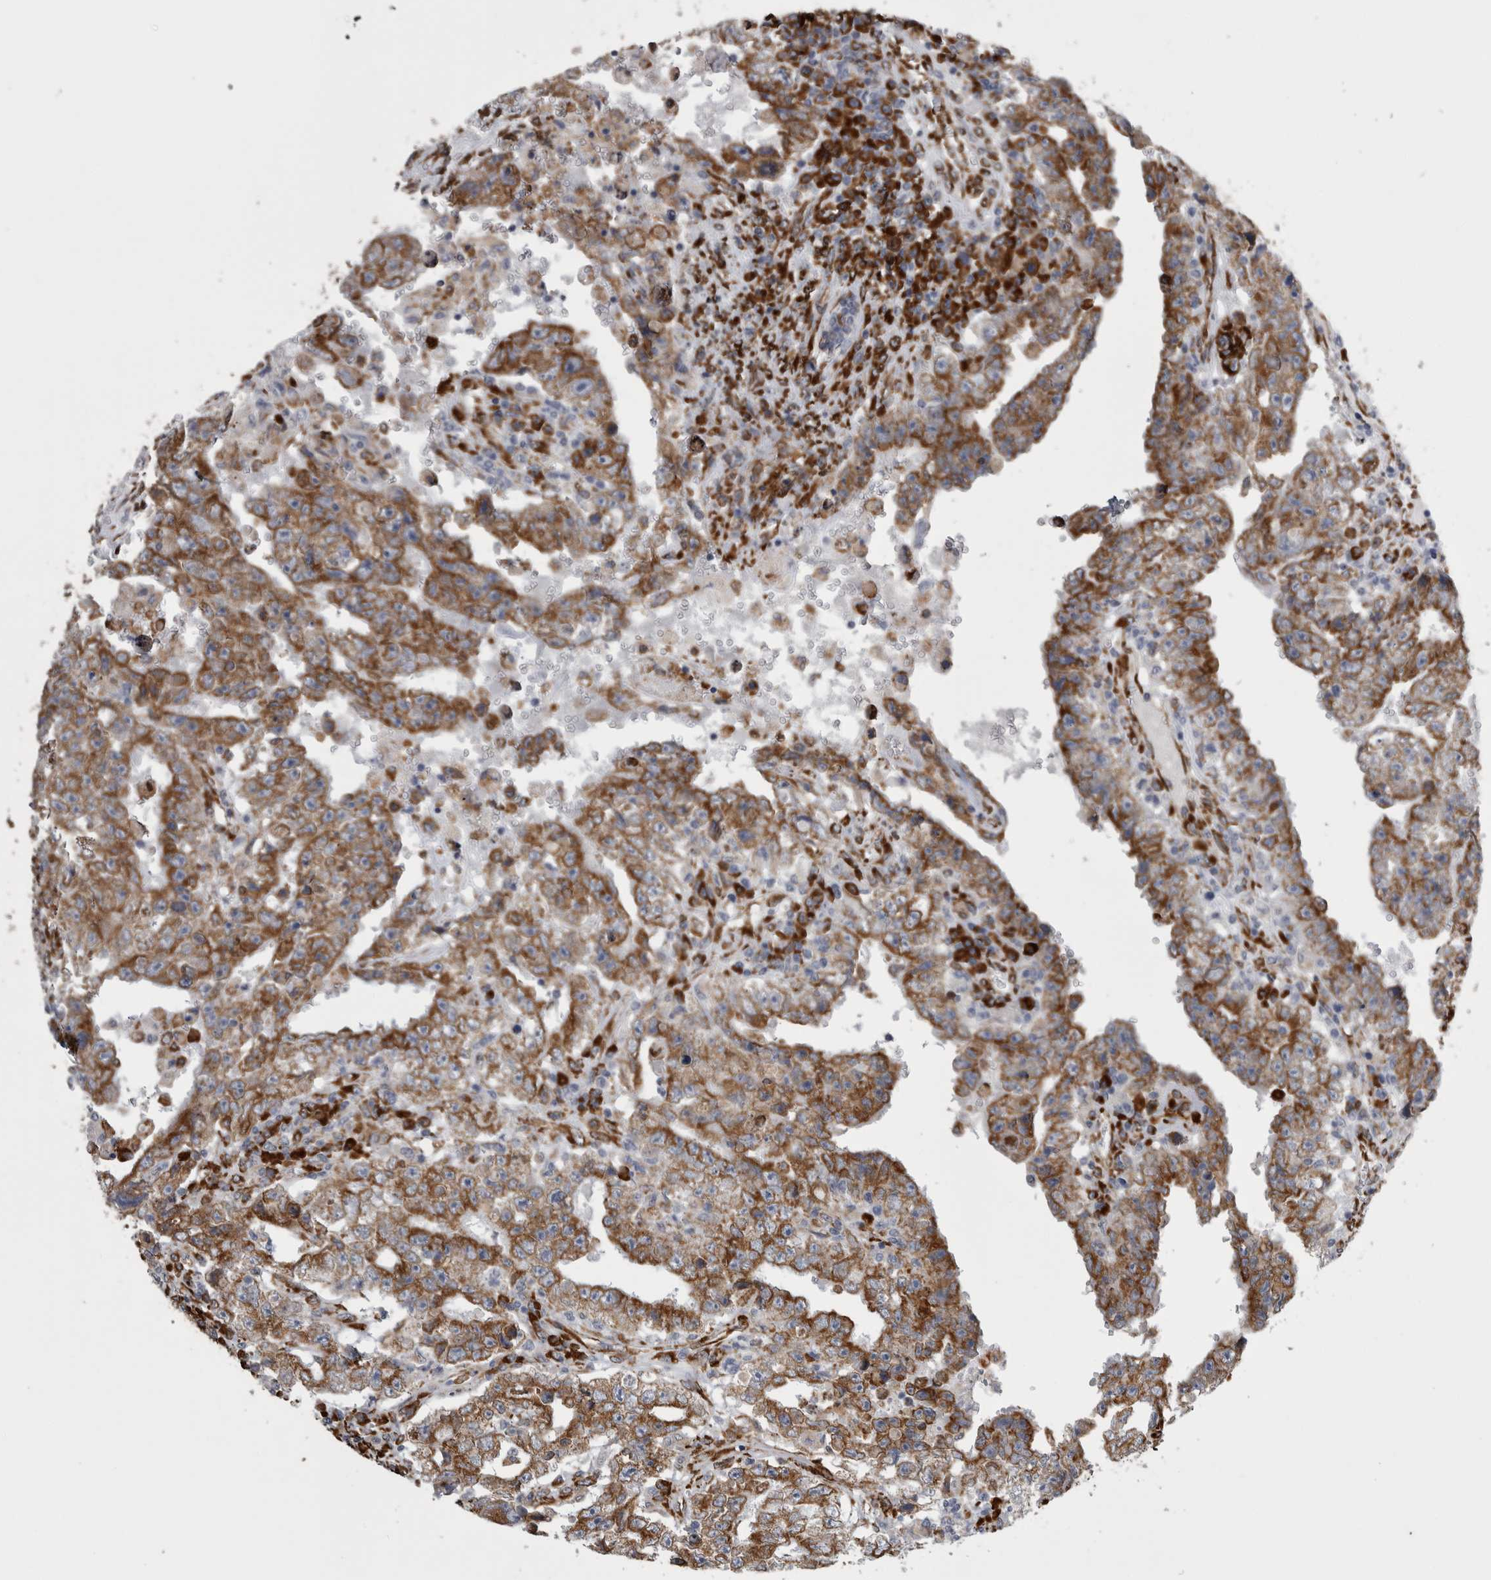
{"staining": {"intensity": "moderate", "quantity": ">75%", "location": "cytoplasmic/membranous"}, "tissue": "testis cancer", "cell_type": "Tumor cells", "image_type": "cancer", "snomed": [{"axis": "morphology", "description": "Carcinoma, Embryonal, NOS"}, {"axis": "topography", "description": "Testis"}], "caption": "This micrograph shows testis cancer (embryonal carcinoma) stained with immunohistochemistry (IHC) to label a protein in brown. The cytoplasmic/membranous of tumor cells show moderate positivity for the protein. Nuclei are counter-stained blue.", "gene": "FHIP2B", "patient": {"sex": "male", "age": 26}}